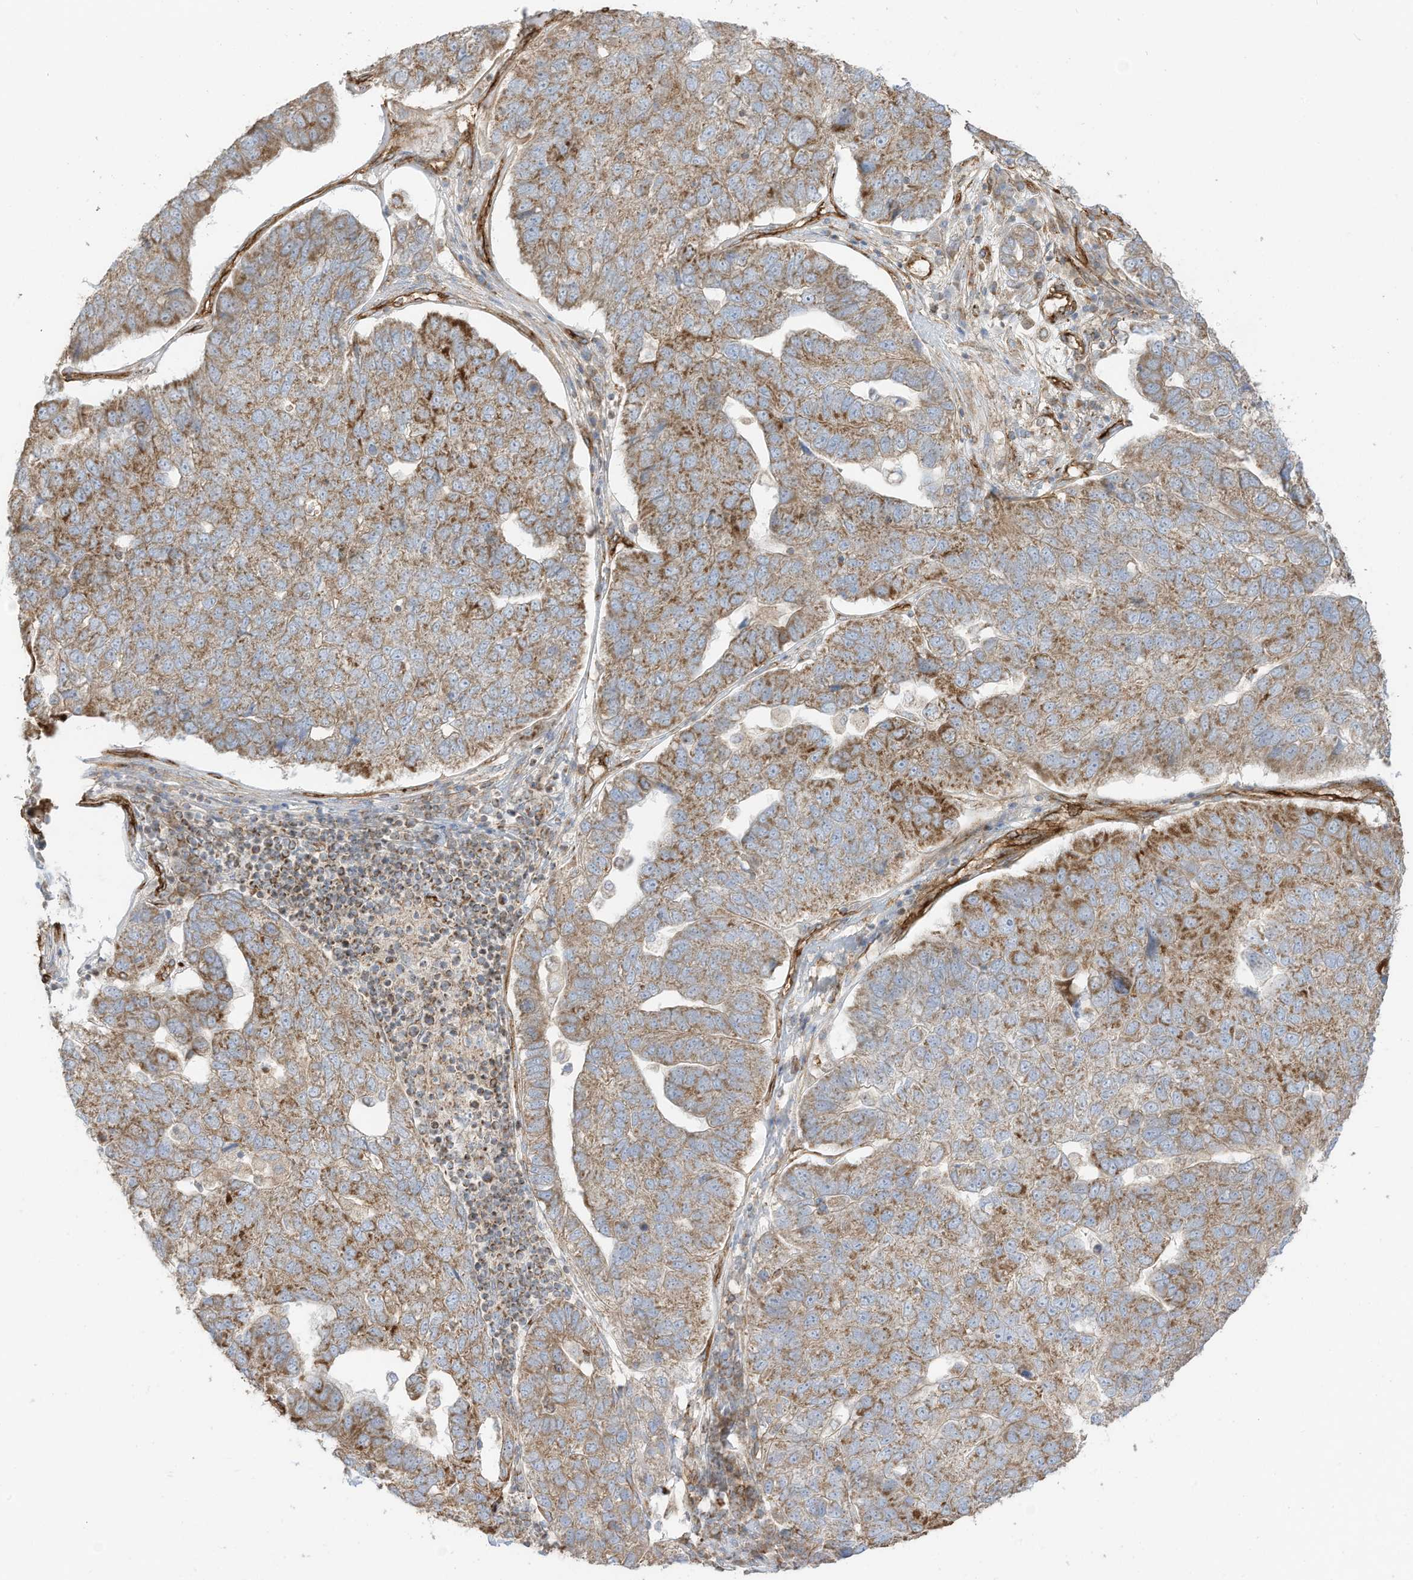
{"staining": {"intensity": "moderate", "quantity": ">75%", "location": "cytoplasmic/membranous"}, "tissue": "pancreatic cancer", "cell_type": "Tumor cells", "image_type": "cancer", "snomed": [{"axis": "morphology", "description": "Adenocarcinoma, NOS"}, {"axis": "topography", "description": "Pancreas"}], "caption": "Pancreatic cancer (adenocarcinoma) was stained to show a protein in brown. There is medium levels of moderate cytoplasmic/membranous positivity in about >75% of tumor cells. (Stains: DAB (3,3'-diaminobenzidine) in brown, nuclei in blue, Microscopy: brightfield microscopy at high magnification).", "gene": "ABCB7", "patient": {"sex": "female", "age": 61}}